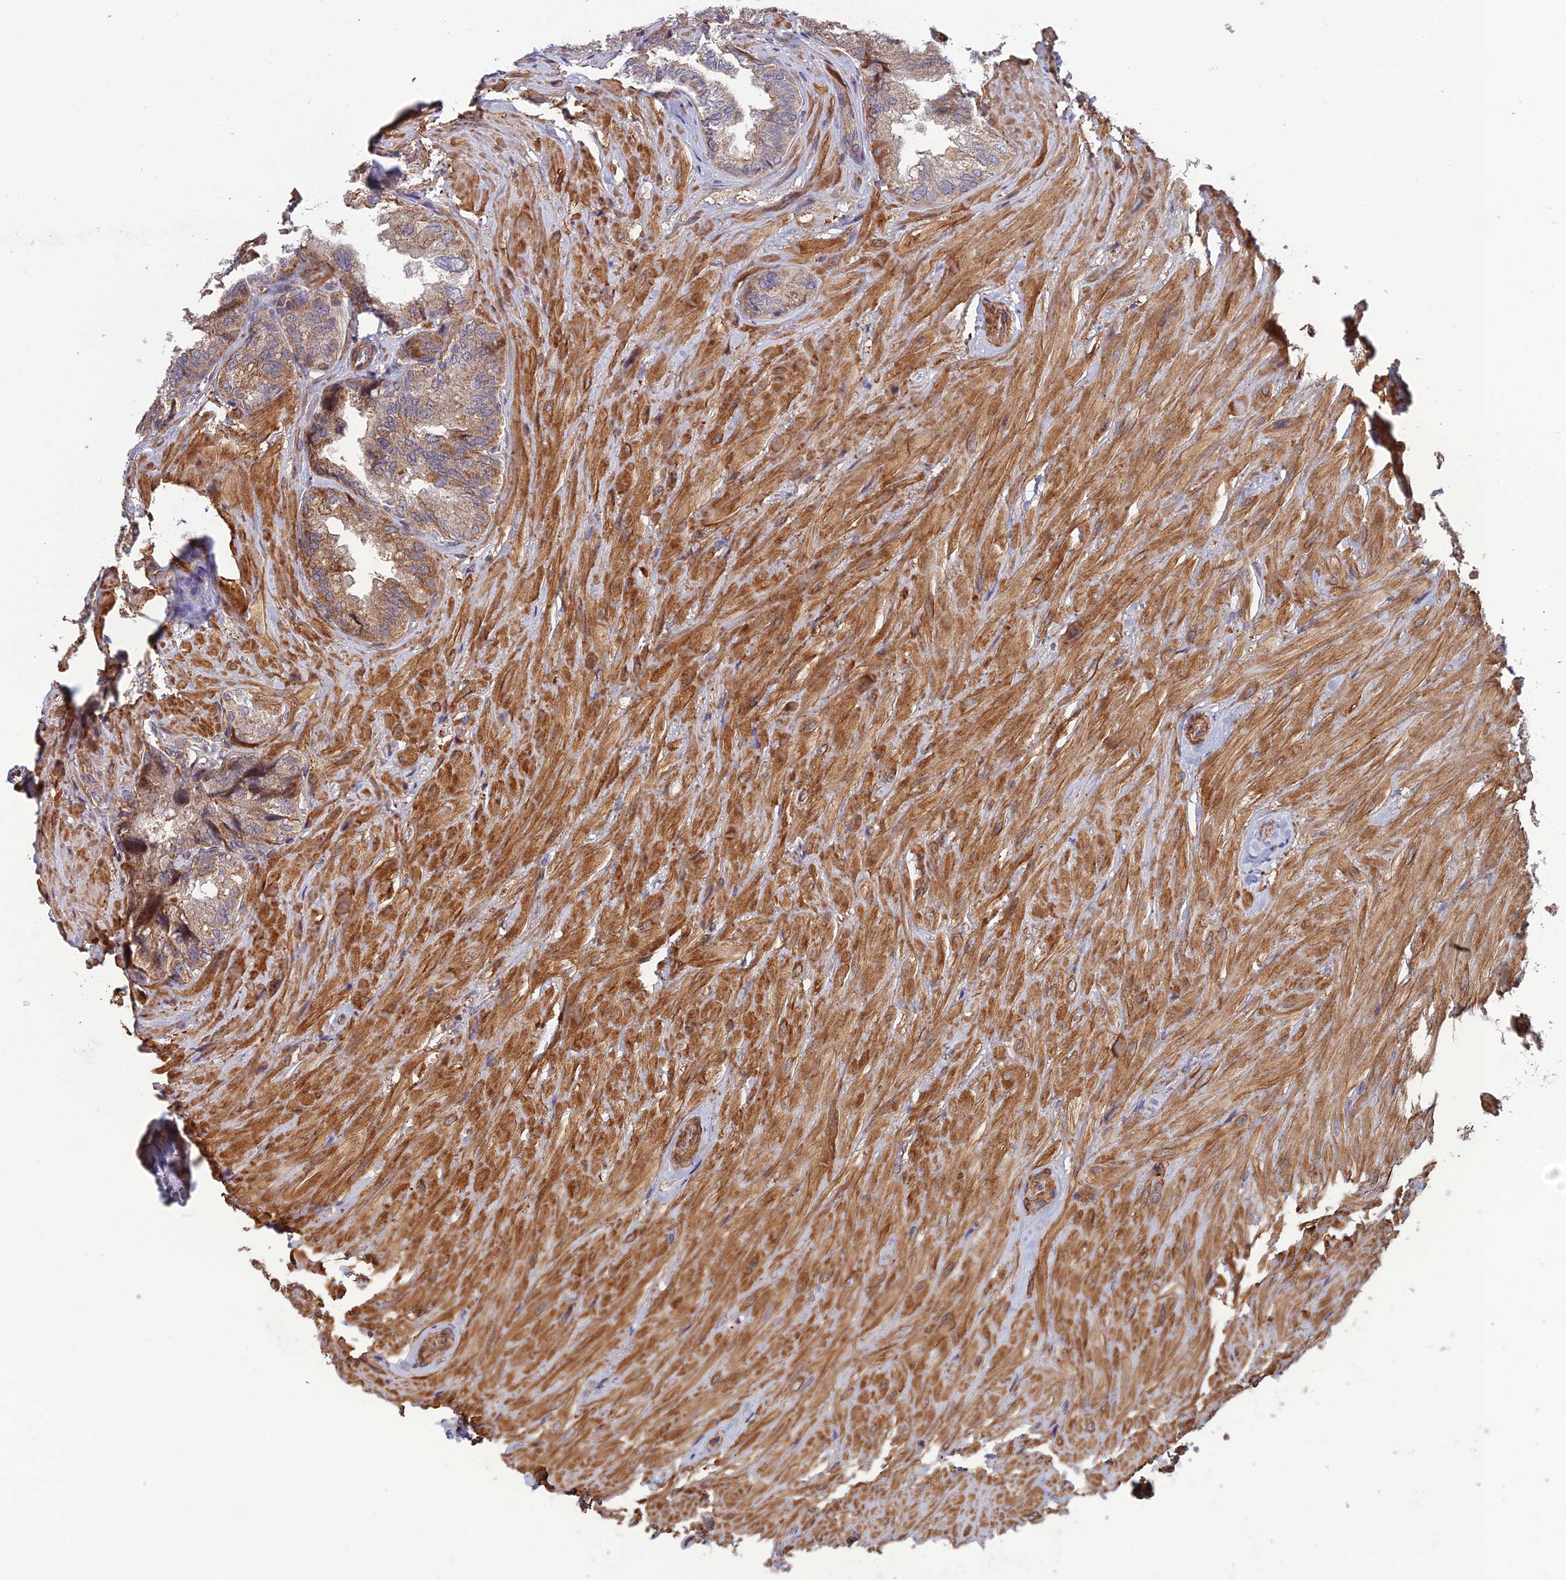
{"staining": {"intensity": "moderate", "quantity": "25%-75%", "location": "cytoplasmic/membranous"}, "tissue": "seminal vesicle", "cell_type": "Glandular cells", "image_type": "normal", "snomed": [{"axis": "morphology", "description": "Normal tissue, NOS"}, {"axis": "topography", "description": "Prostate and seminal vesicle, NOS"}, {"axis": "topography", "description": "Prostate"}, {"axis": "topography", "description": "Seminal veicle"}], "caption": "Immunohistochemistry (IHC) micrograph of unremarkable seminal vesicle: human seminal vesicle stained using IHC exhibits medium levels of moderate protein expression localized specifically in the cytoplasmic/membranous of glandular cells, appearing as a cytoplasmic/membranous brown color.", "gene": "CCDC183", "patient": {"sex": "male", "age": 67}}